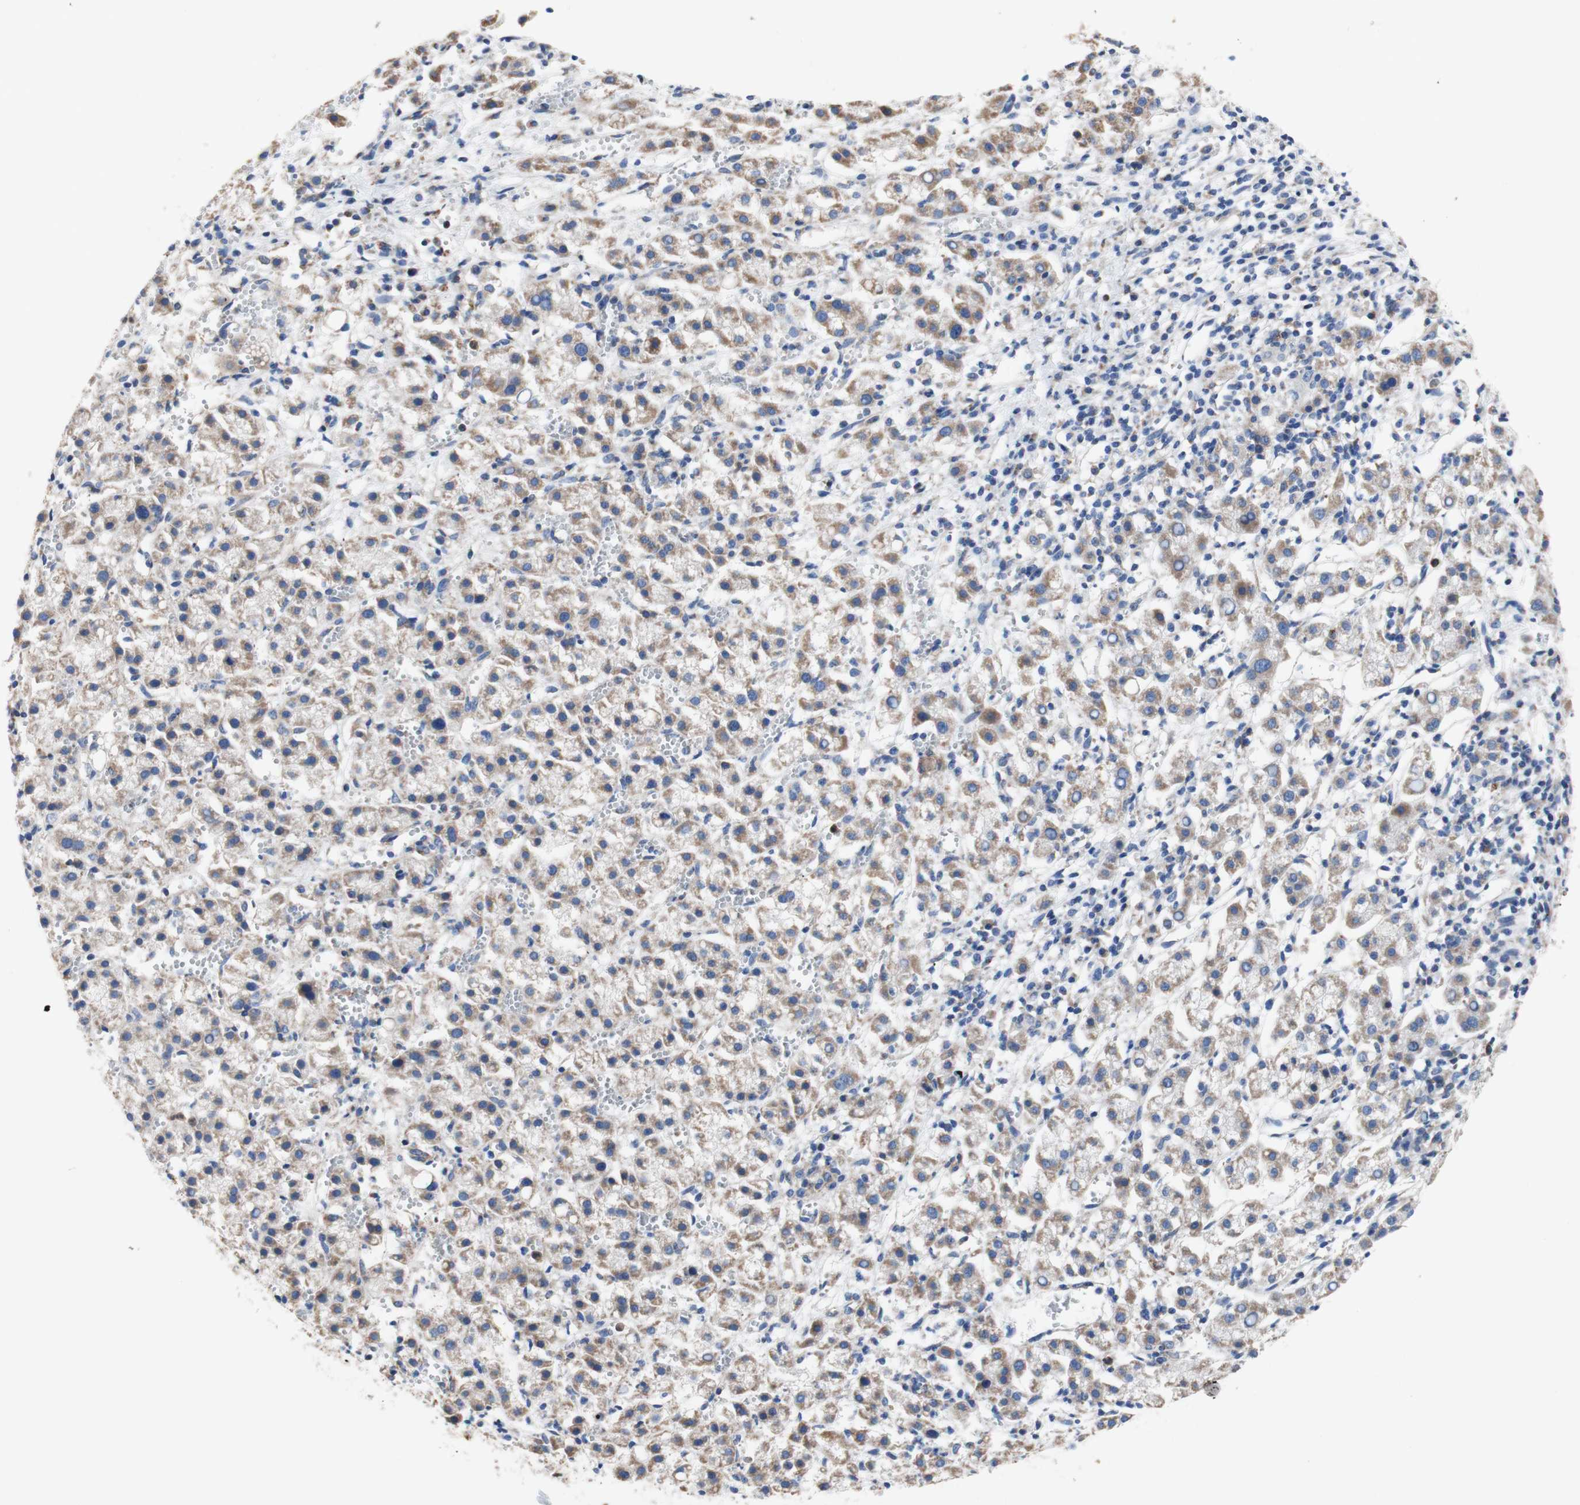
{"staining": {"intensity": "moderate", "quantity": ">75%", "location": "cytoplasmic/membranous"}, "tissue": "liver cancer", "cell_type": "Tumor cells", "image_type": "cancer", "snomed": [{"axis": "morphology", "description": "Carcinoma, Hepatocellular, NOS"}, {"axis": "topography", "description": "Liver"}], "caption": "Tumor cells display medium levels of moderate cytoplasmic/membranous positivity in about >75% of cells in hepatocellular carcinoma (liver).", "gene": "FMR1", "patient": {"sex": "female", "age": 58}}